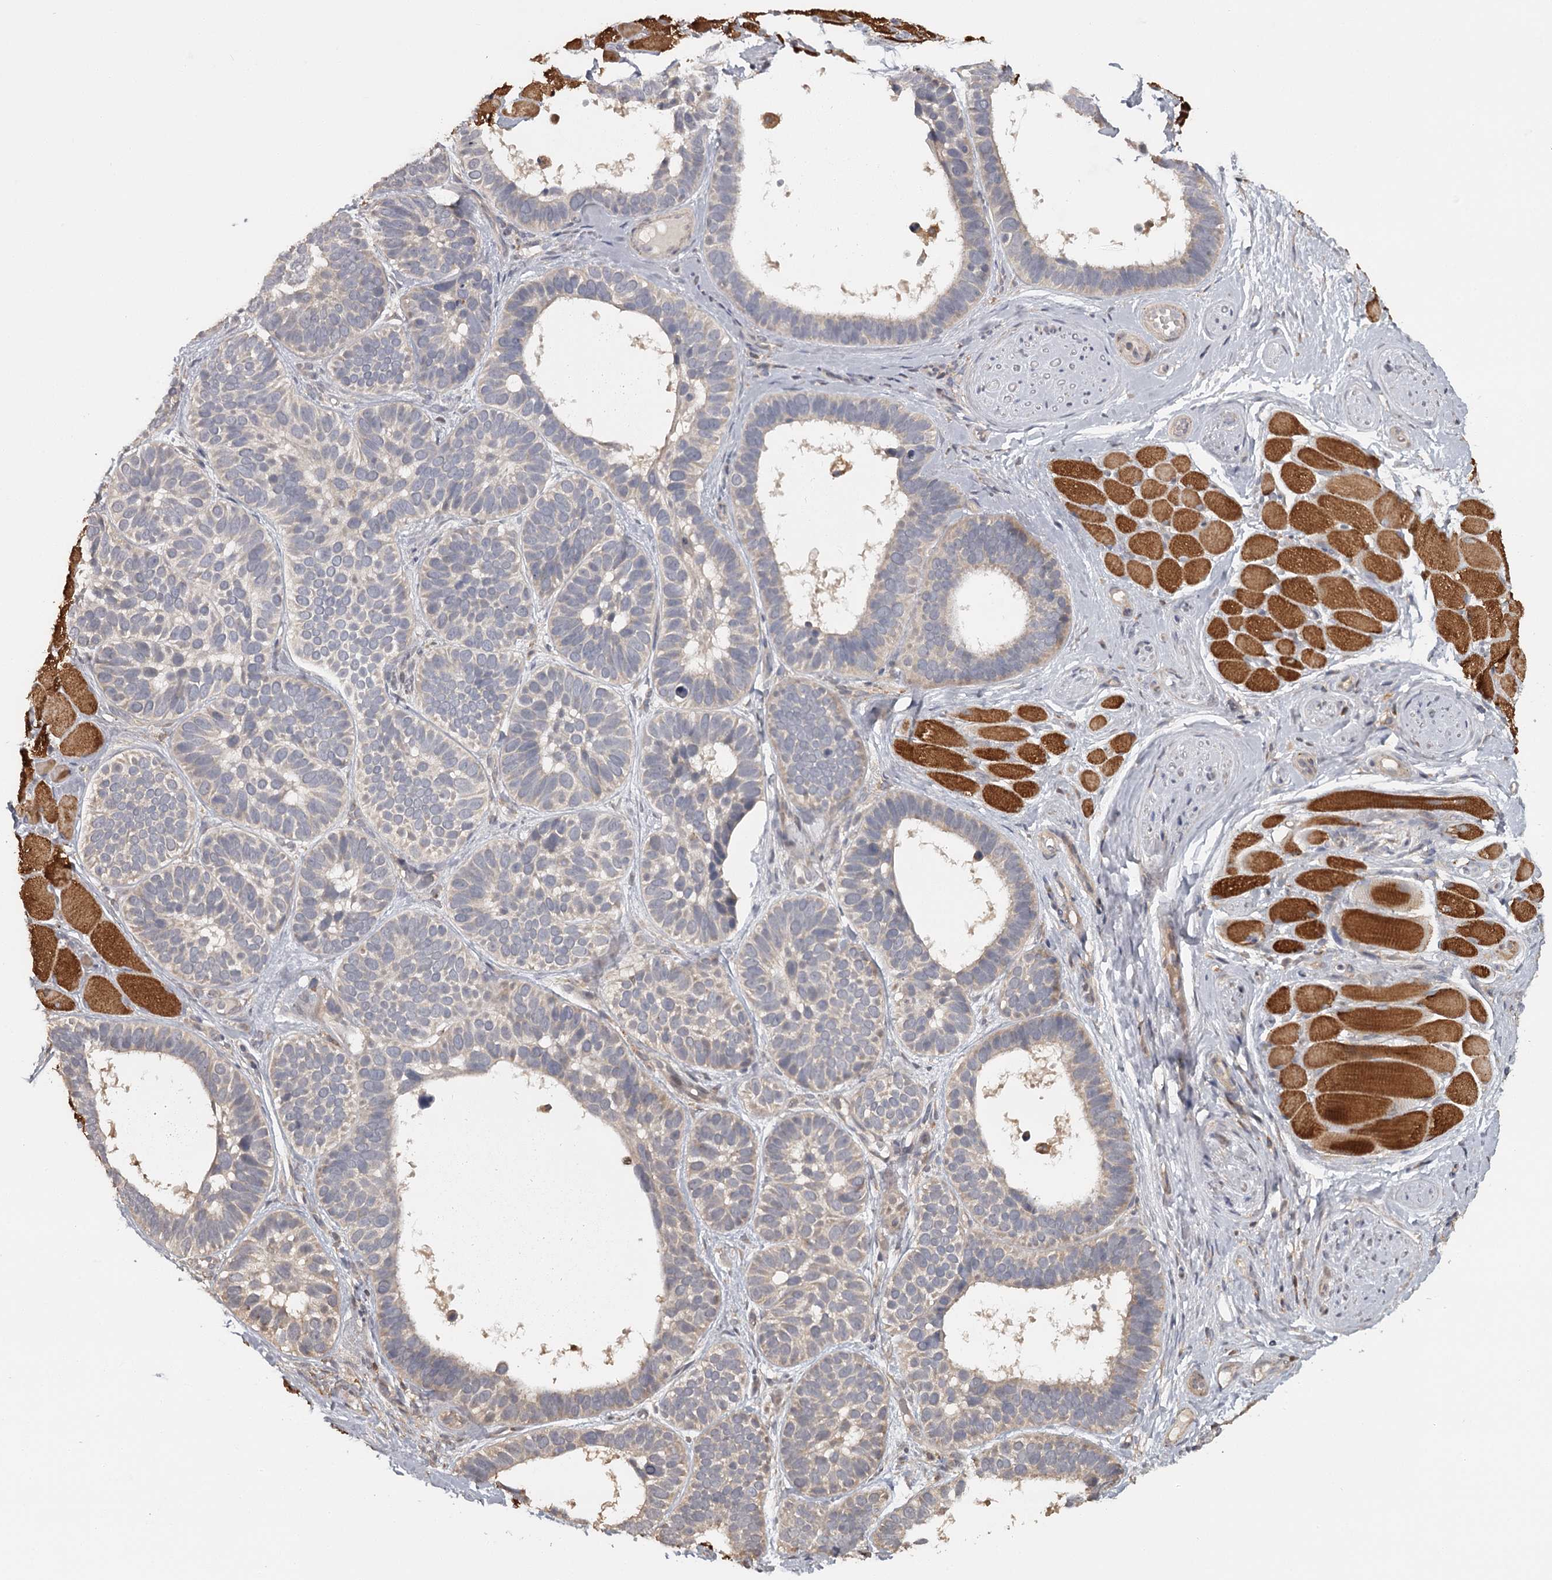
{"staining": {"intensity": "weak", "quantity": "<25%", "location": "cytoplasmic/membranous"}, "tissue": "skin cancer", "cell_type": "Tumor cells", "image_type": "cancer", "snomed": [{"axis": "morphology", "description": "Basal cell carcinoma"}, {"axis": "topography", "description": "Skin"}], "caption": "Tumor cells are negative for brown protein staining in skin cancer (basal cell carcinoma).", "gene": "FAXC", "patient": {"sex": "male", "age": 62}}